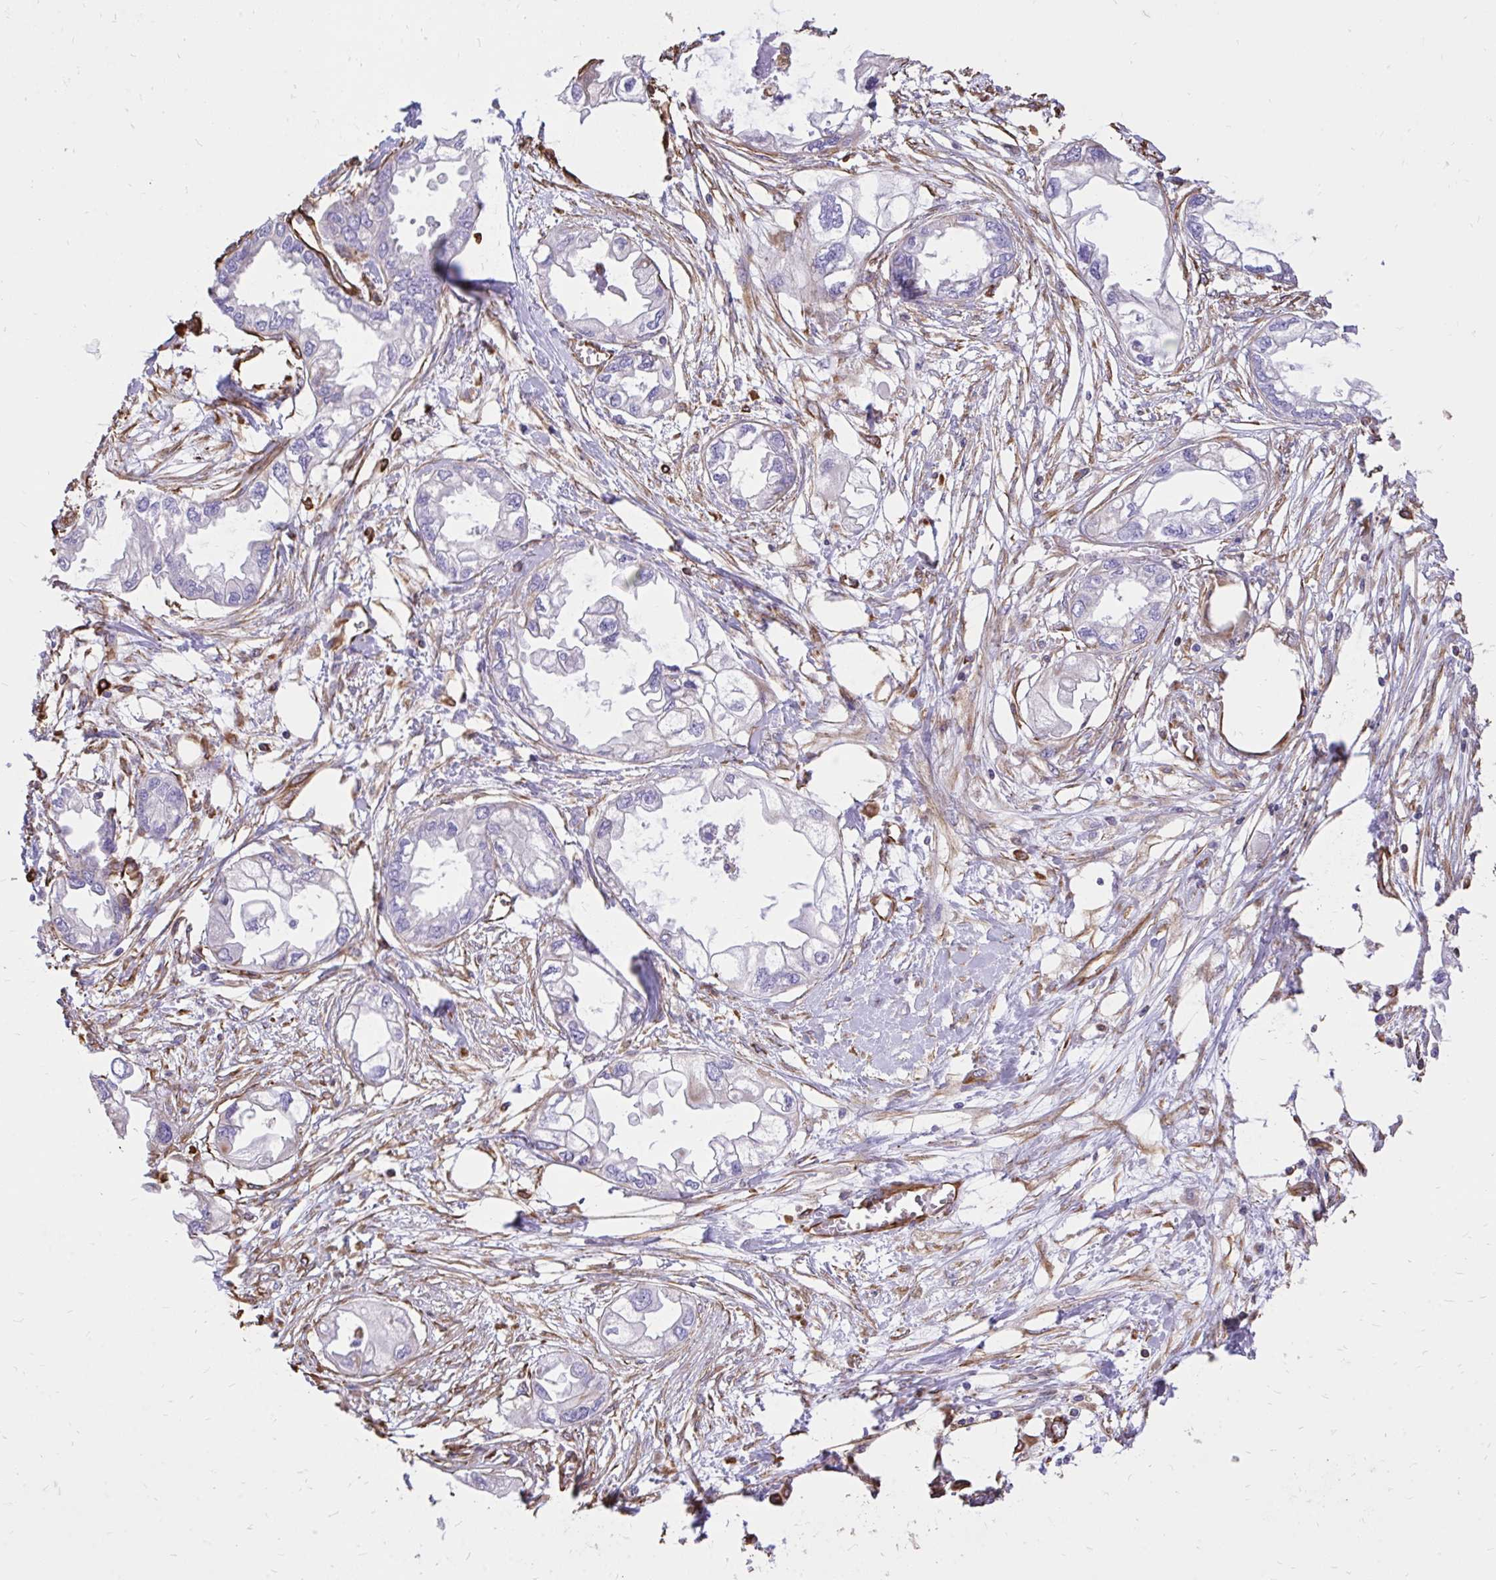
{"staining": {"intensity": "negative", "quantity": "none", "location": "none"}, "tissue": "endometrial cancer", "cell_type": "Tumor cells", "image_type": "cancer", "snomed": [{"axis": "morphology", "description": "Adenocarcinoma, NOS"}, {"axis": "morphology", "description": "Adenocarcinoma, metastatic, NOS"}, {"axis": "topography", "description": "Adipose tissue"}, {"axis": "topography", "description": "Endometrium"}], "caption": "Immunohistochemistry micrograph of endometrial adenocarcinoma stained for a protein (brown), which displays no expression in tumor cells.", "gene": "RNF103", "patient": {"sex": "female", "age": 67}}